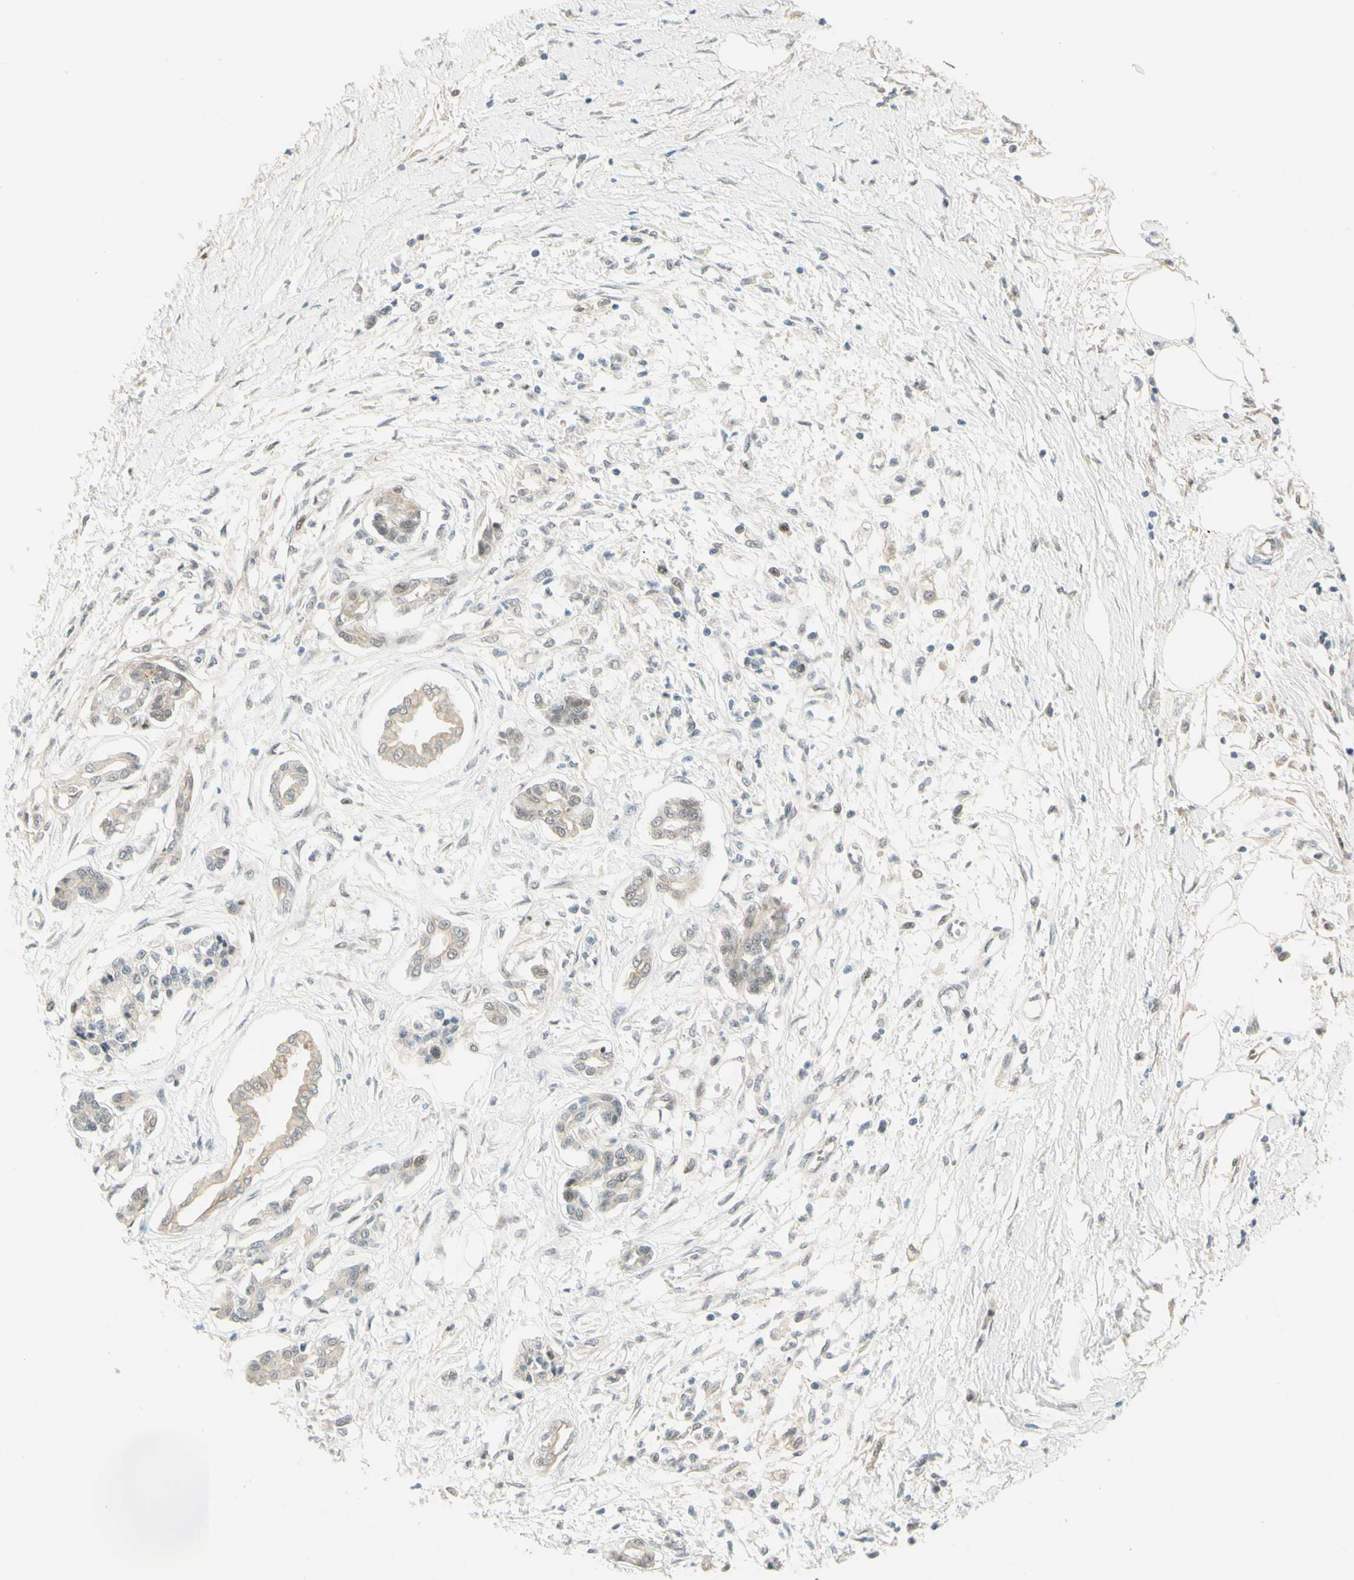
{"staining": {"intensity": "weak", "quantity": "25%-75%", "location": "cytoplasmic/membranous"}, "tissue": "pancreatic cancer", "cell_type": "Tumor cells", "image_type": "cancer", "snomed": [{"axis": "morphology", "description": "Adenocarcinoma, NOS"}, {"axis": "topography", "description": "Pancreas"}], "caption": "Protein staining of pancreatic cancer tissue displays weak cytoplasmic/membranous expression in about 25%-75% of tumor cells. (brown staining indicates protein expression, while blue staining denotes nuclei).", "gene": "ANGPT2", "patient": {"sex": "male", "age": 56}}